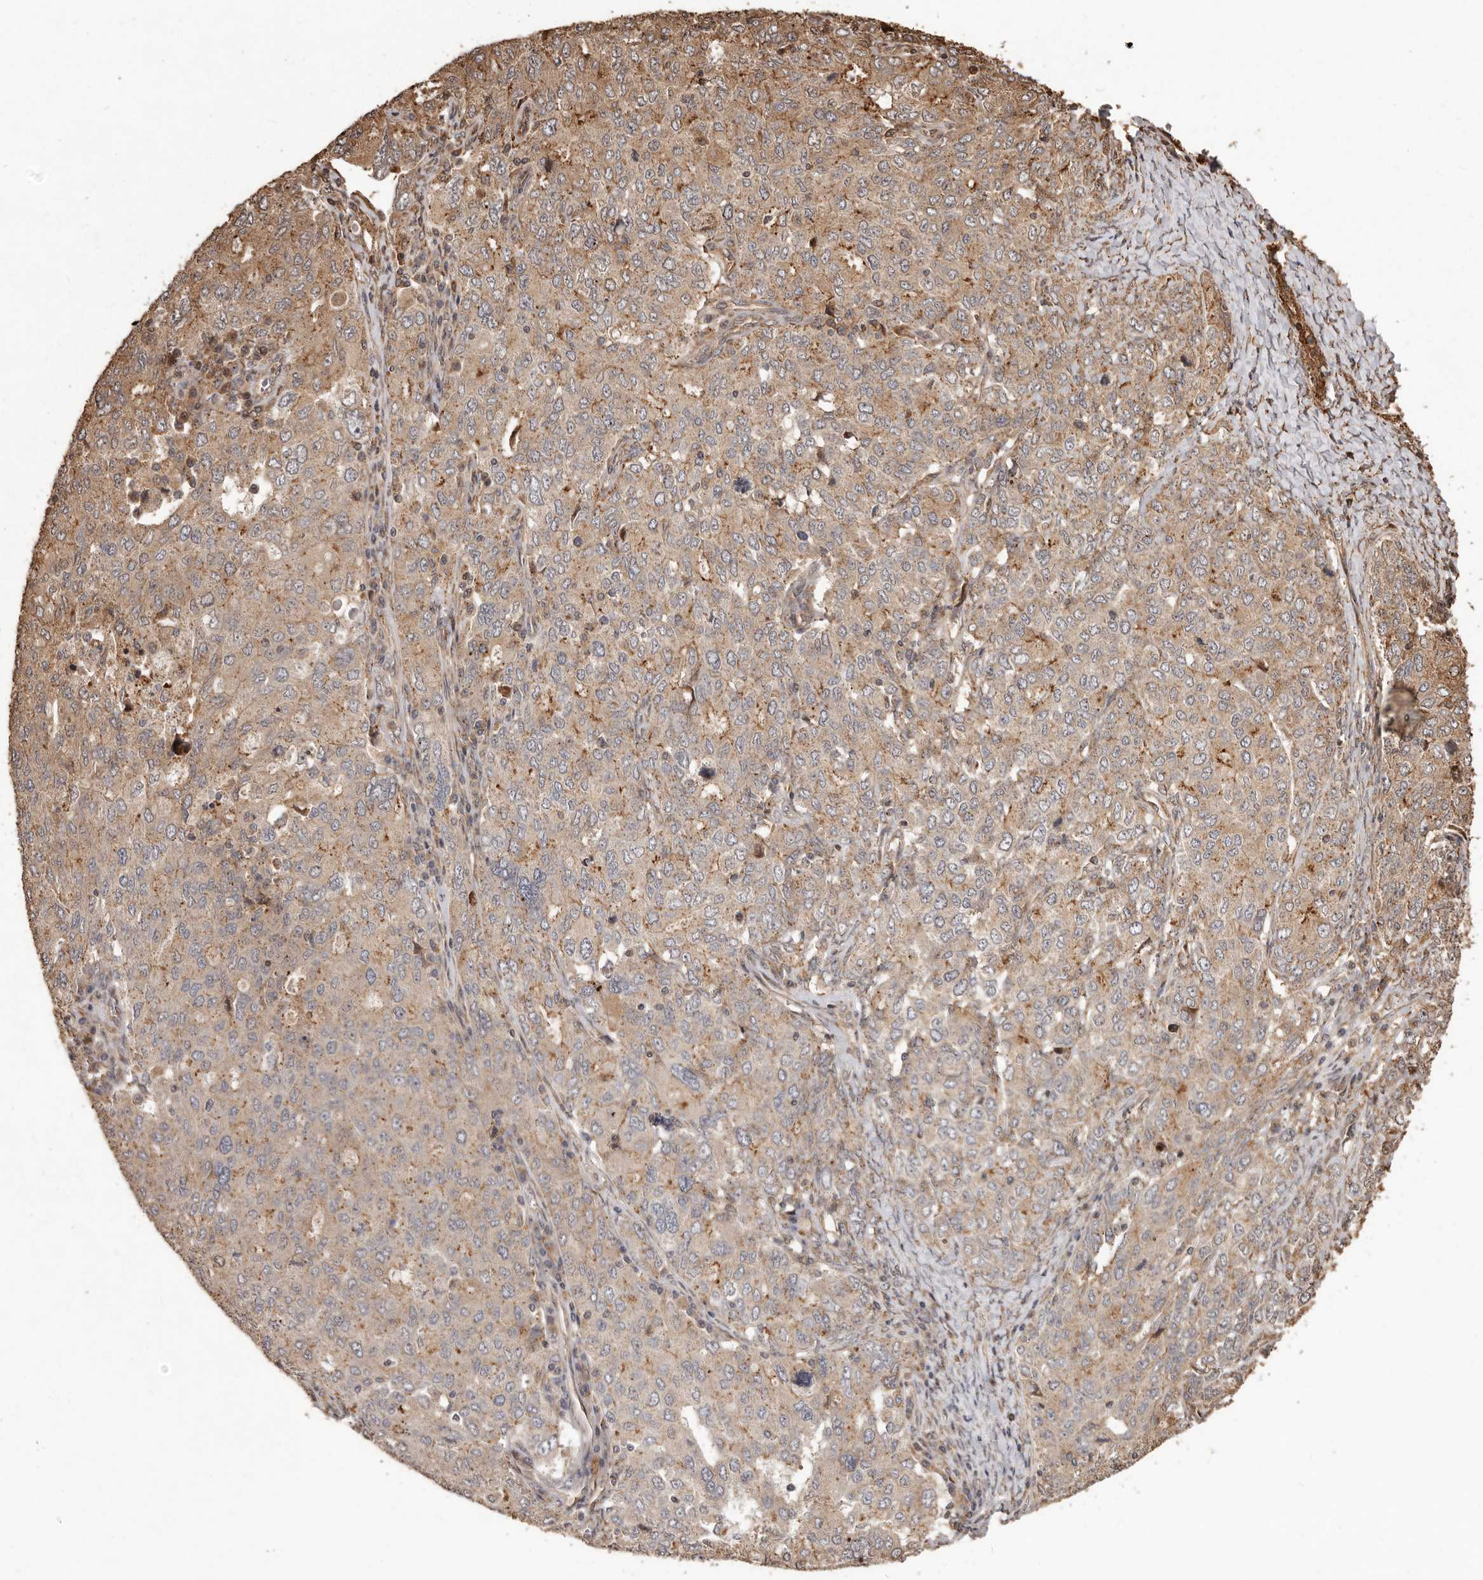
{"staining": {"intensity": "moderate", "quantity": "25%-75%", "location": "cytoplasmic/membranous"}, "tissue": "ovarian cancer", "cell_type": "Tumor cells", "image_type": "cancer", "snomed": [{"axis": "morphology", "description": "Carcinoma, endometroid"}, {"axis": "topography", "description": "Ovary"}], "caption": "Moderate cytoplasmic/membranous expression for a protein is appreciated in approximately 25%-75% of tumor cells of endometroid carcinoma (ovarian) using IHC.", "gene": "MTO1", "patient": {"sex": "female", "age": 62}}